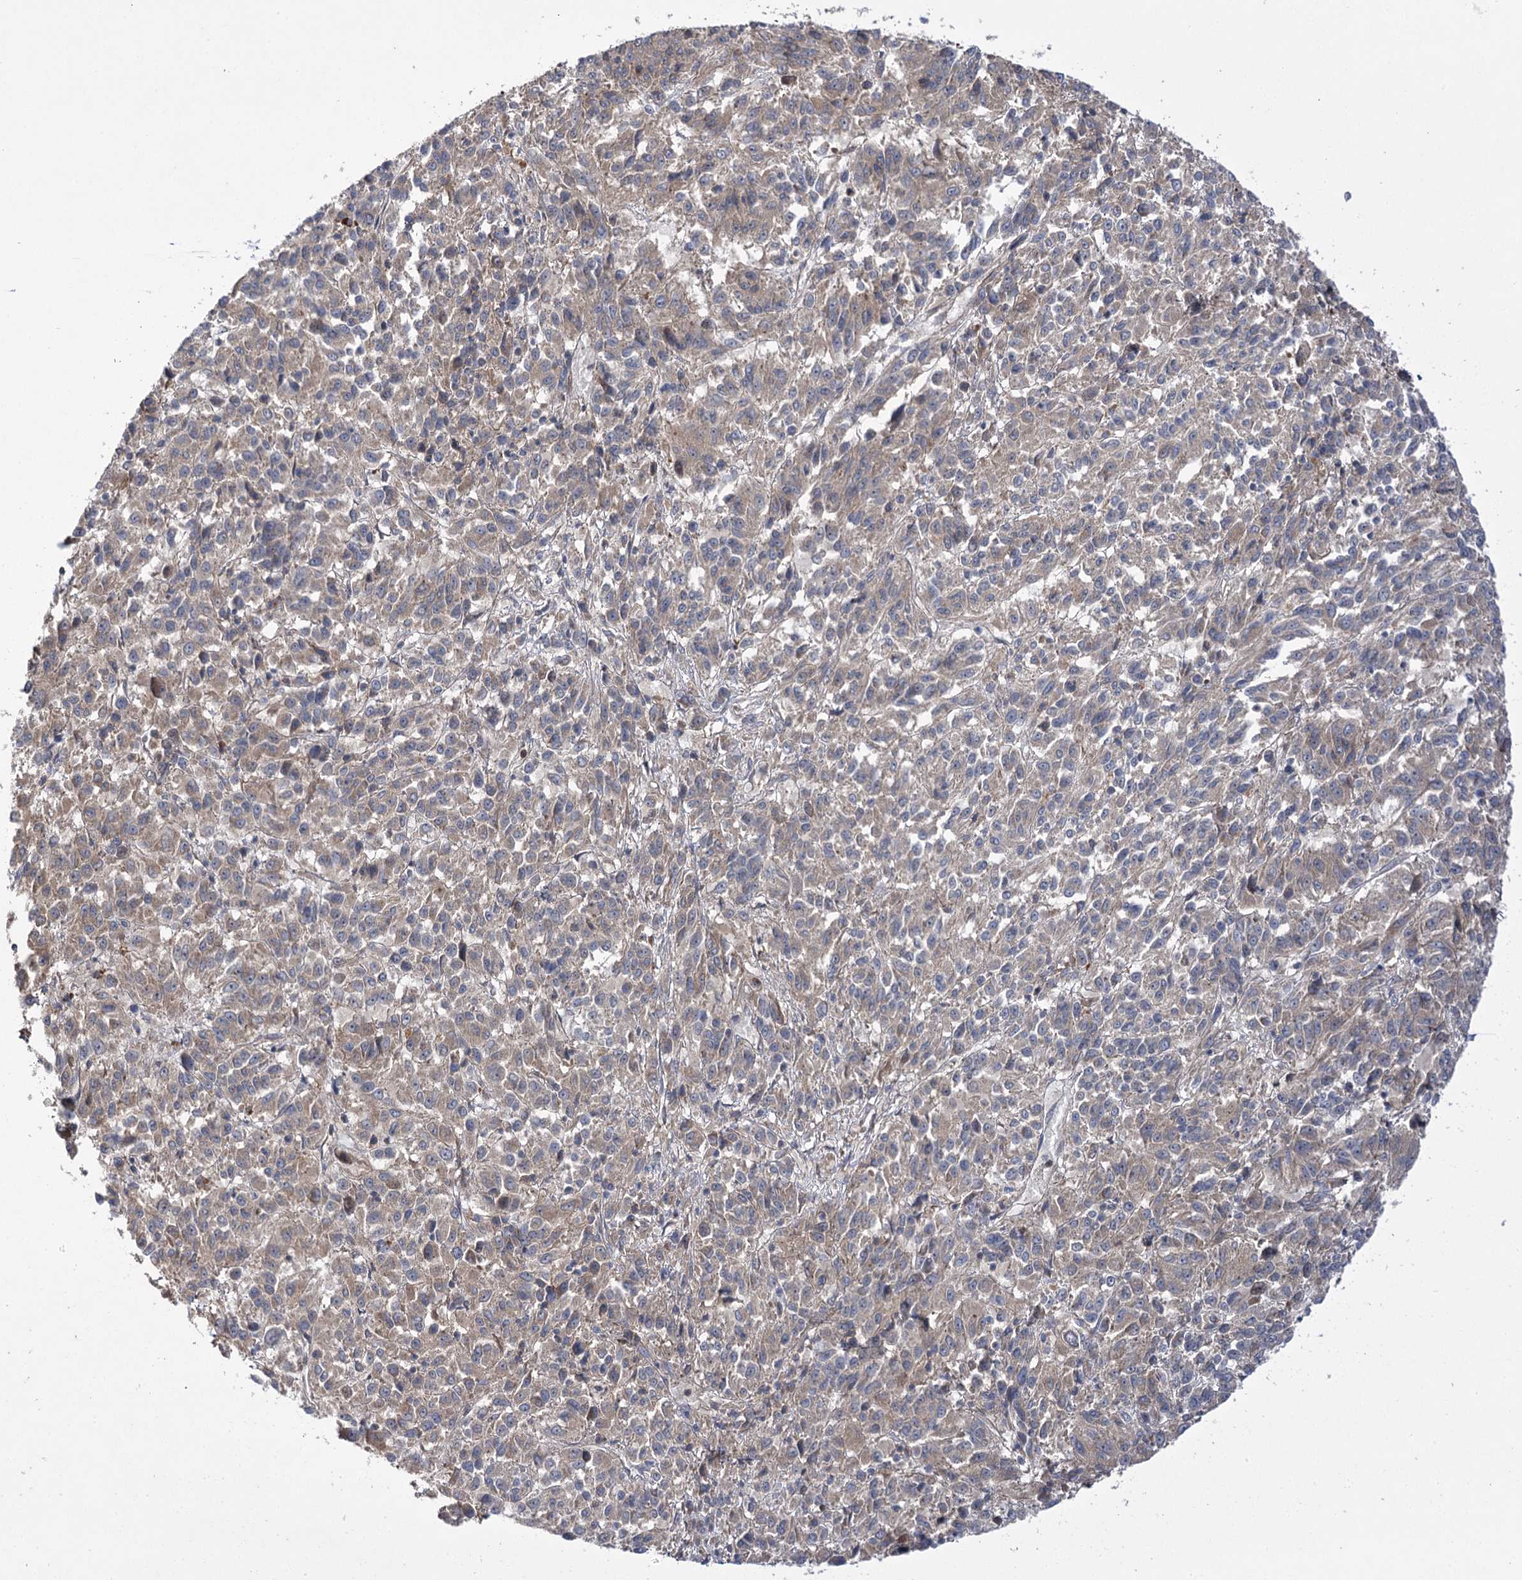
{"staining": {"intensity": "weak", "quantity": ">75%", "location": "cytoplasmic/membranous"}, "tissue": "melanoma", "cell_type": "Tumor cells", "image_type": "cancer", "snomed": [{"axis": "morphology", "description": "Malignant melanoma, Metastatic site"}, {"axis": "topography", "description": "Lung"}], "caption": "A low amount of weak cytoplasmic/membranous positivity is present in approximately >75% of tumor cells in malignant melanoma (metastatic site) tissue. (Stains: DAB (3,3'-diaminobenzidine) in brown, nuclei in blue, Microscopy: brightfield microscopy at high magnification).", "gene": "BCR", "patient": {"sex": "male", "age": 64}}